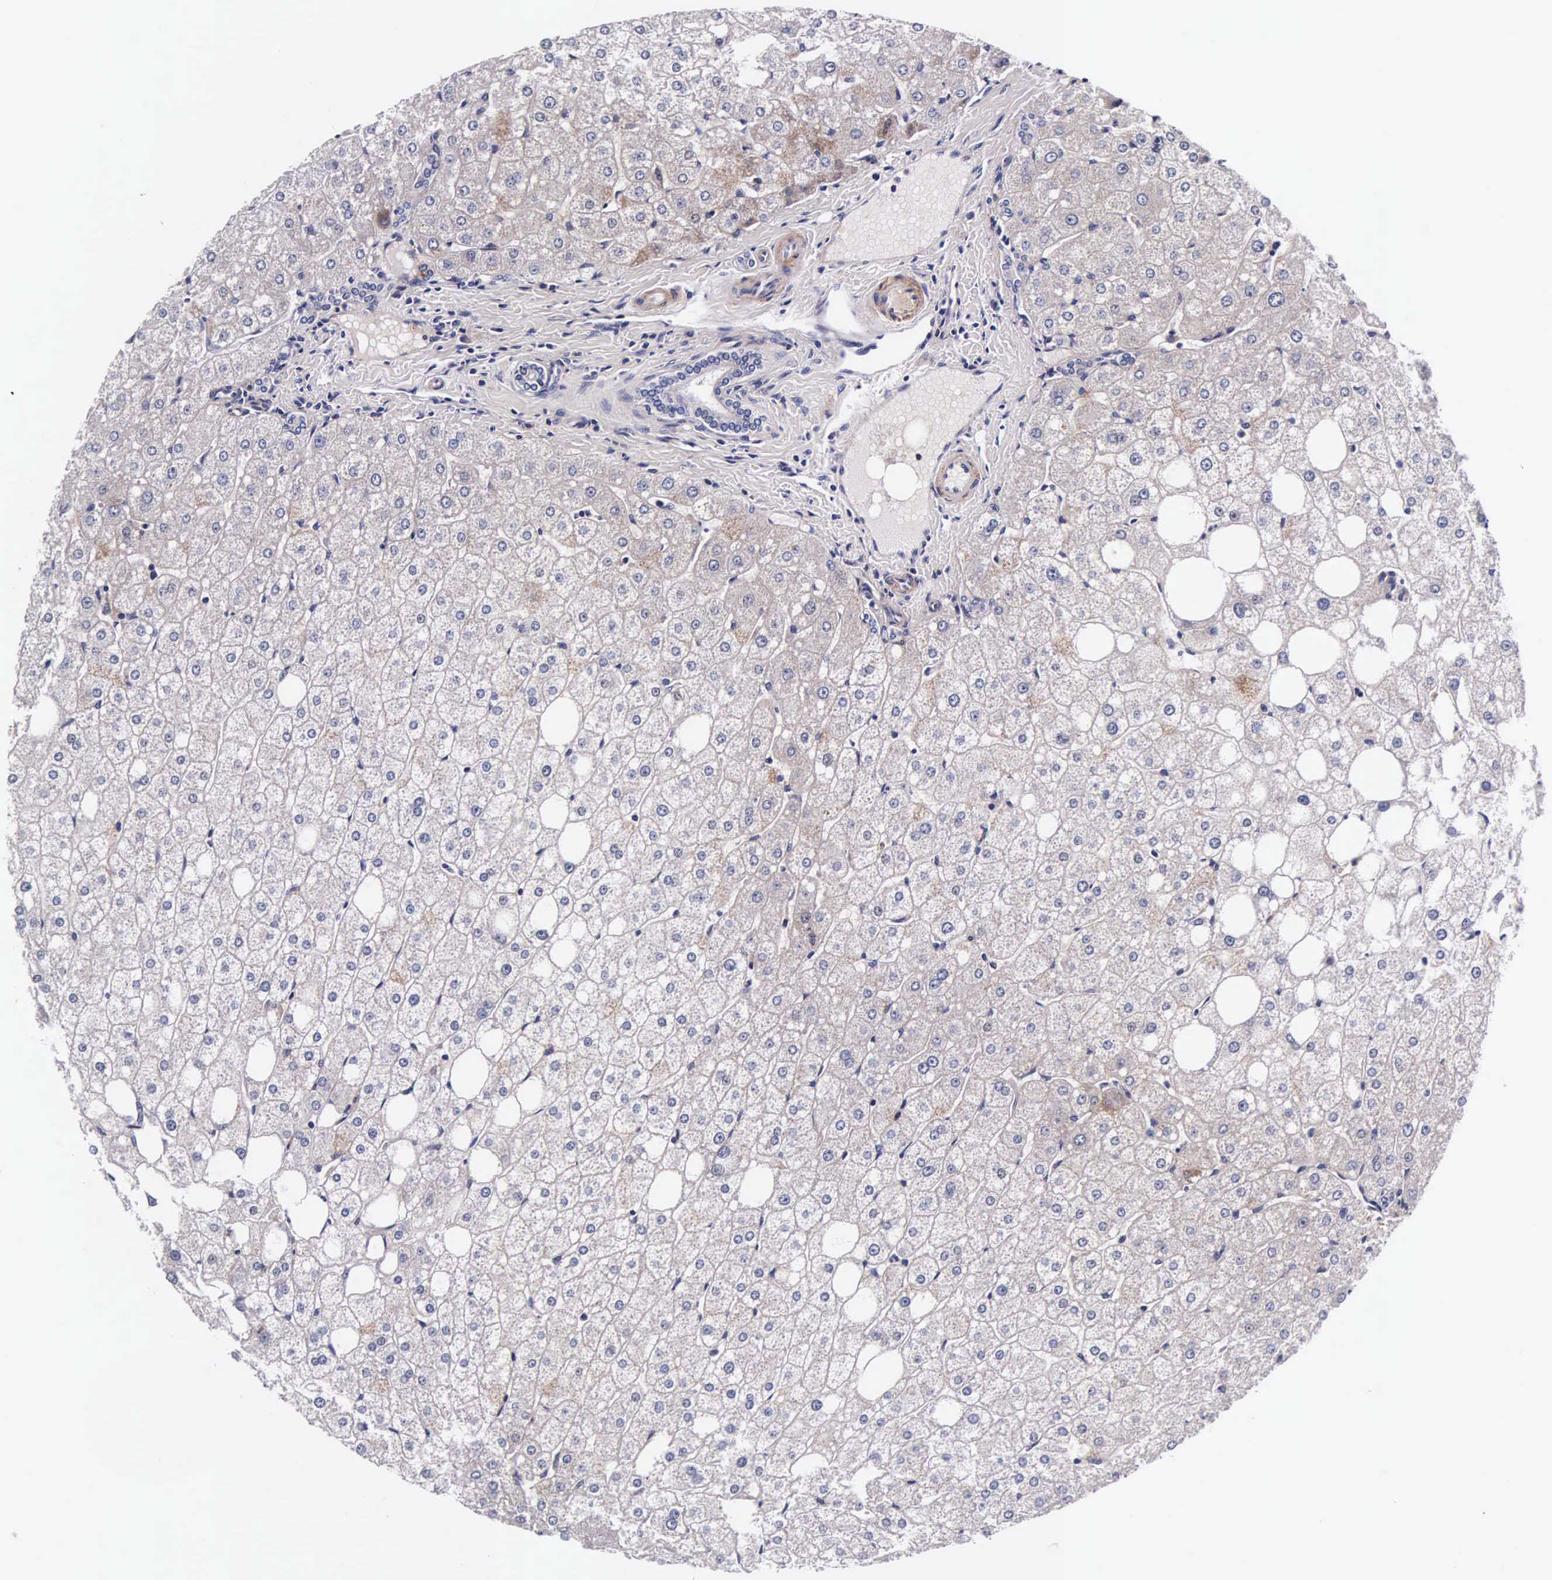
{"staining": {"intensity": "weak", "quantity": "<25%", "location": "cytoplasmic/membranous"}, "tissue": "liver", "cell_type": "Cholangiocytes", "image_type": "normal", "snomed": [{"axis": "morphology", "description": "Normal tissue, NOS"}, {"axis": "topography", "description": "Liver"}], "caption": "High magnification brightfield microscopy of normal liver stained with DAB (3,3'-diaminobenzidine) (brown) and counterstained with hematoxylin (blue): cholangiocytes show no significant staining. (IHC, brightfield microscopy, high magnification).", "gene": "UPRT", "patient": {"sex": "male", "age": 35}}